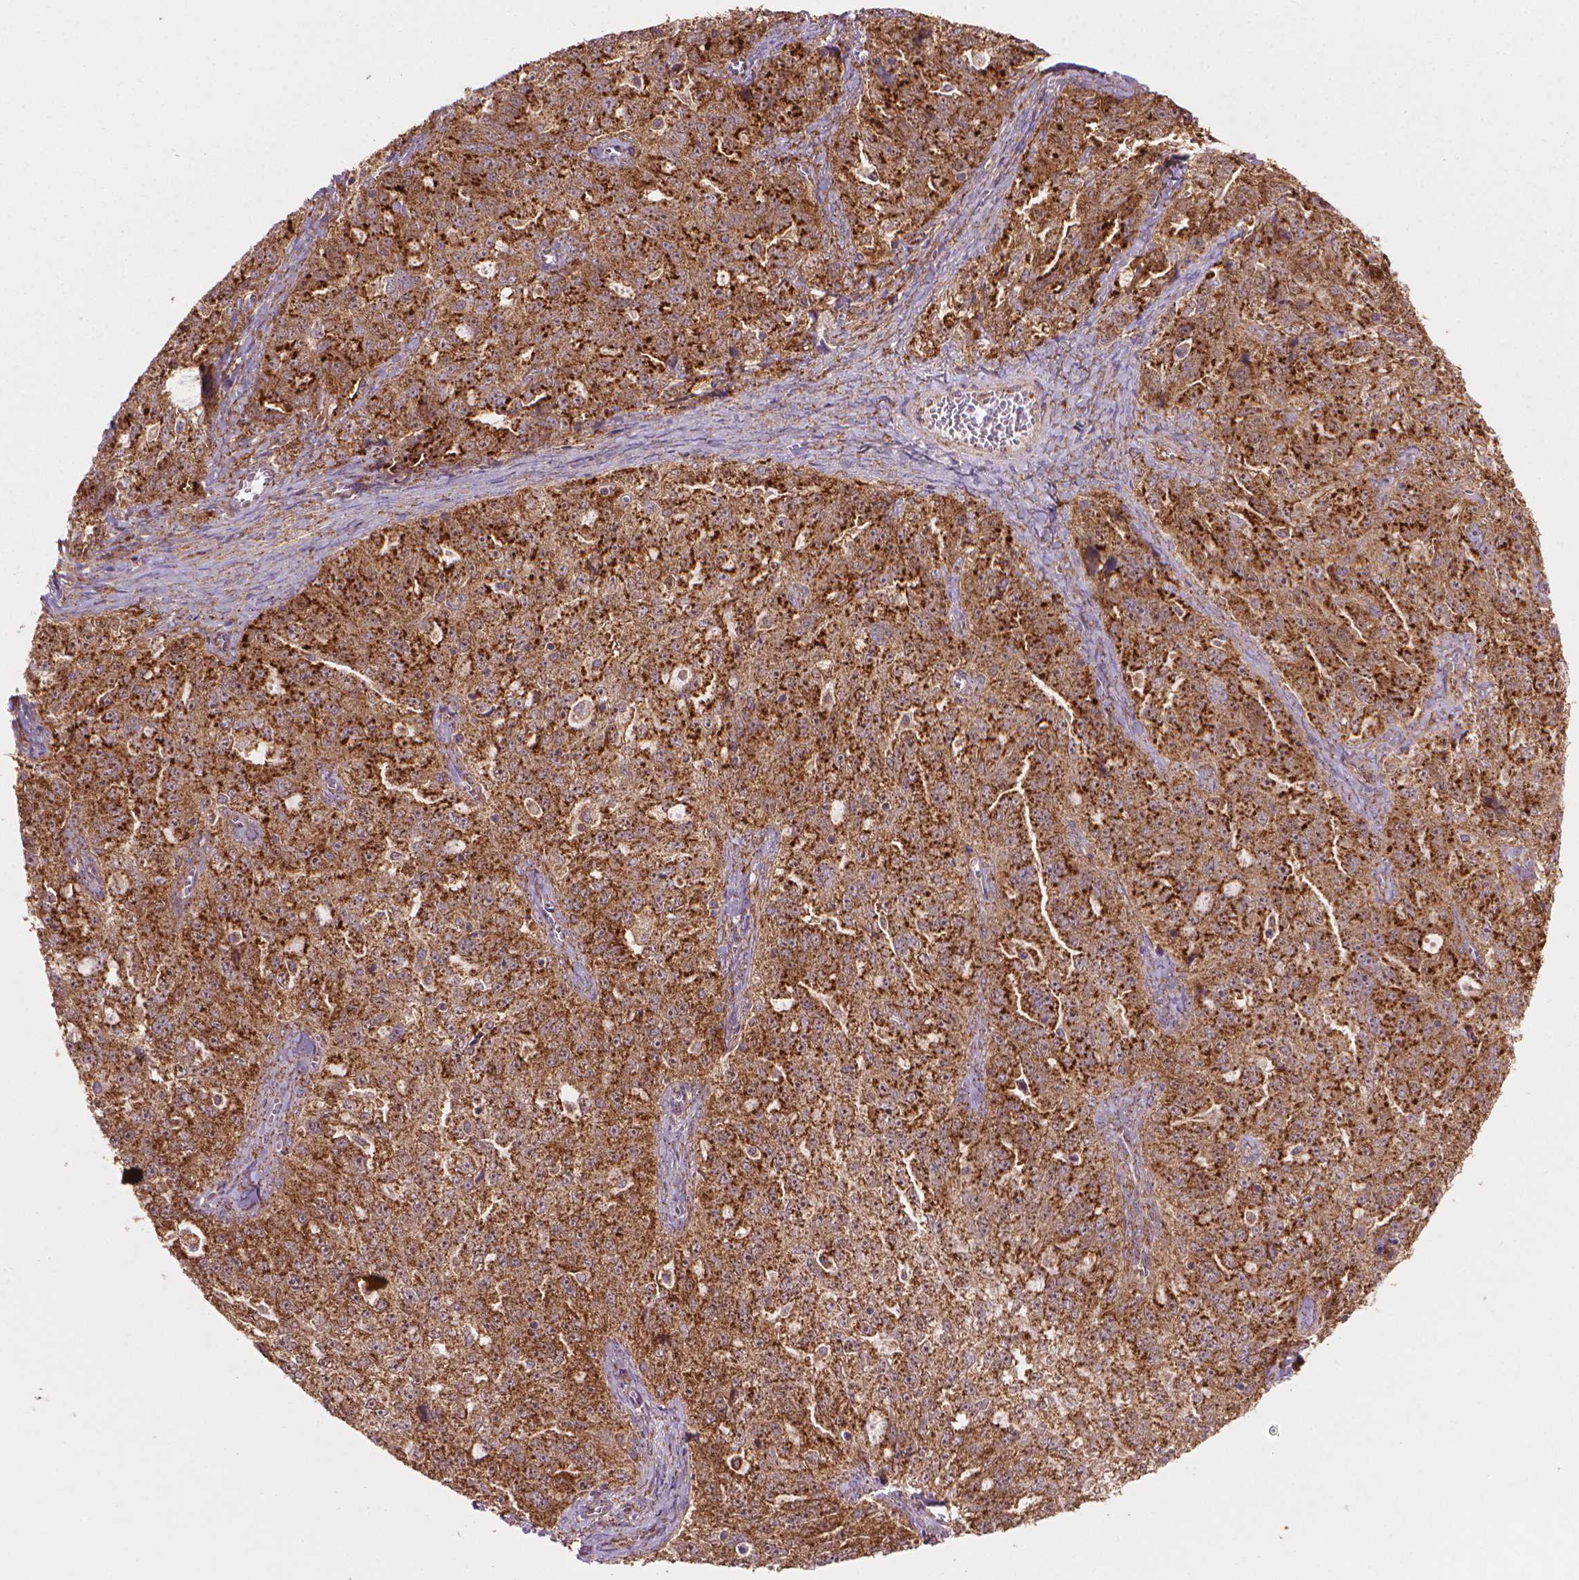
{"staining": {"intensity": "moderate", "quantity": ">75%", "location": "cytoplasmic/membranous"}, "tissue": "ovarian cancer", "cell_type": "Tumor cells", "image_type": "cancer", "snomed": [{"axis": "morphology", "description": "Cystadenocarcinoma, serous, NOS"}, {"axis": "topography", "description": "Ovary"}], "caption": "High-power microscopy captured an immunohistochemistry image of ovarian serous cystadenocarcinoma, revealing moderate cytoplasmic/membranous expression in approximately >75% of tumor cells. (DAB (3,3'-diaminobenzidine) IHC with brightfield microscopy, high magnification).", "gene": "VARS2", "patient": {"sex": "female", "age": 51}}